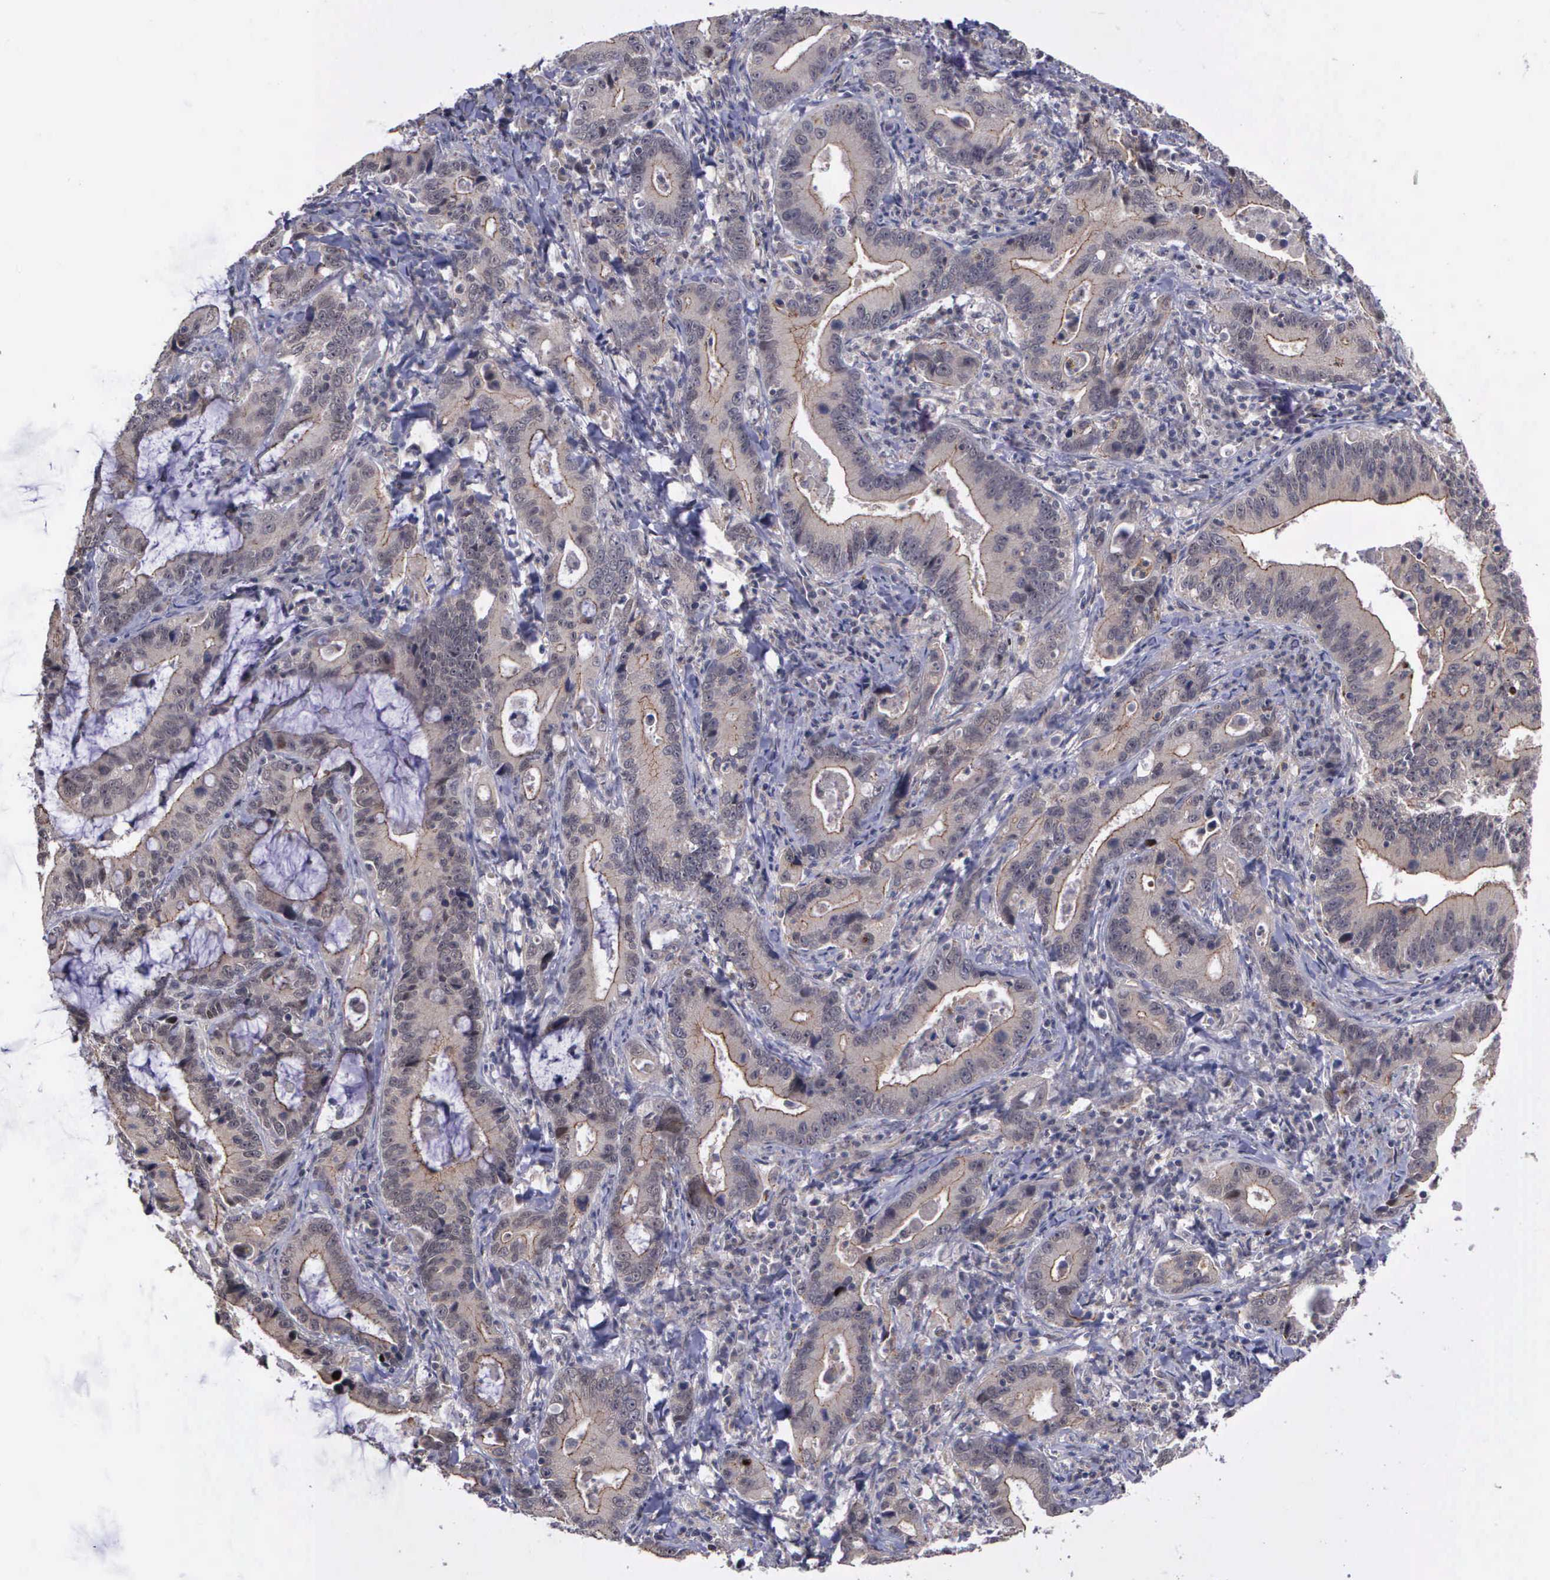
{"staining": {"intensity": "weak", "quantity": "25%-75%", "location": "cytoplasmic/membranous"}, "tissue": "stomach cancer", "cell_type": "Tumor cells", "image_type": "cancer", "snomed": [{"axis": "morphology", "description": "Adenocarcinoma, NOS"}, {"axis": "topography", "description": "Stomach, upper"}], "caption": "Human stomach cancer (adenocarcinoma) stained with a protein marker shows weak staining in tumor cells.", "gene": "MAP3K9", "patient": {"sex": "male", "age": 63}}